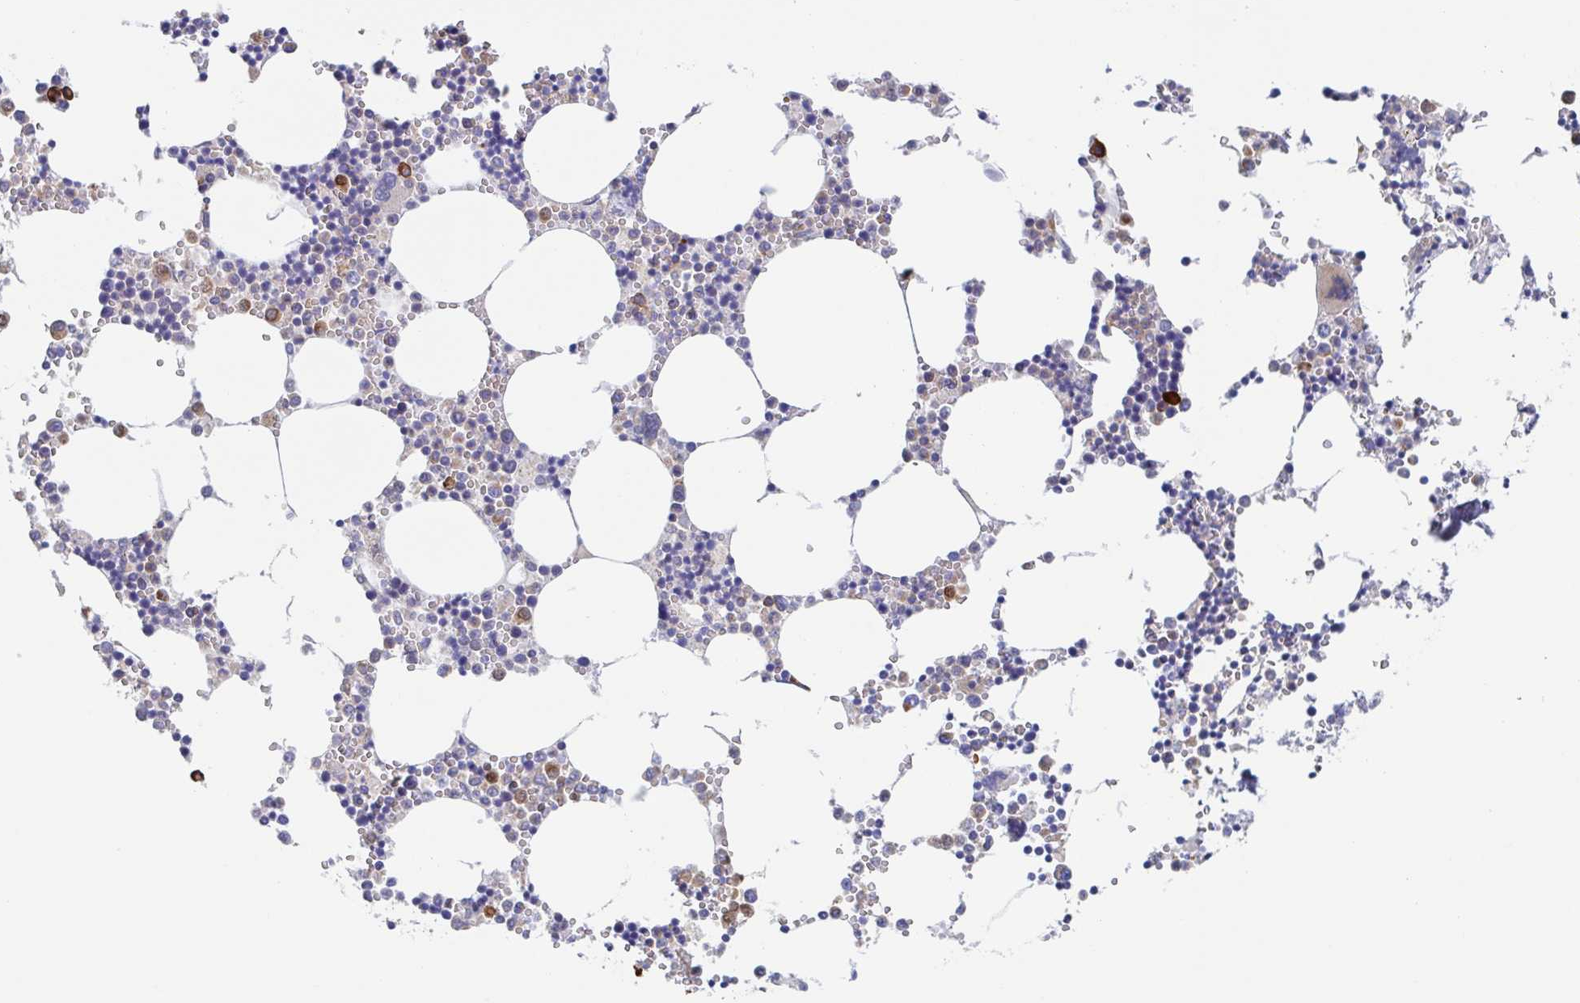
{"staining": {"intensity": "strong", "quantity": "<25%", "location": "cytoplasmic/membranous"}, "tissue": "bone marrow", "cell_type": "Hematopoietic cells", "image_type": "normal", "snomed": [{"axis": "morphology", "description": "Normal tissue, NOS"}, {"axis": "topography", "description": "Bone marrow"}], "caption": "Hematopoietic cells show strong cytoplasmic/membranous positivity in about <25% of cells in benign bone marrow. Using DAB (brown) and hematoxylin (blue) stains, captured at high magnification using brightfield microscopy.", "gene": "KLC3", "patient": {"sex": "male", "age": 54}}